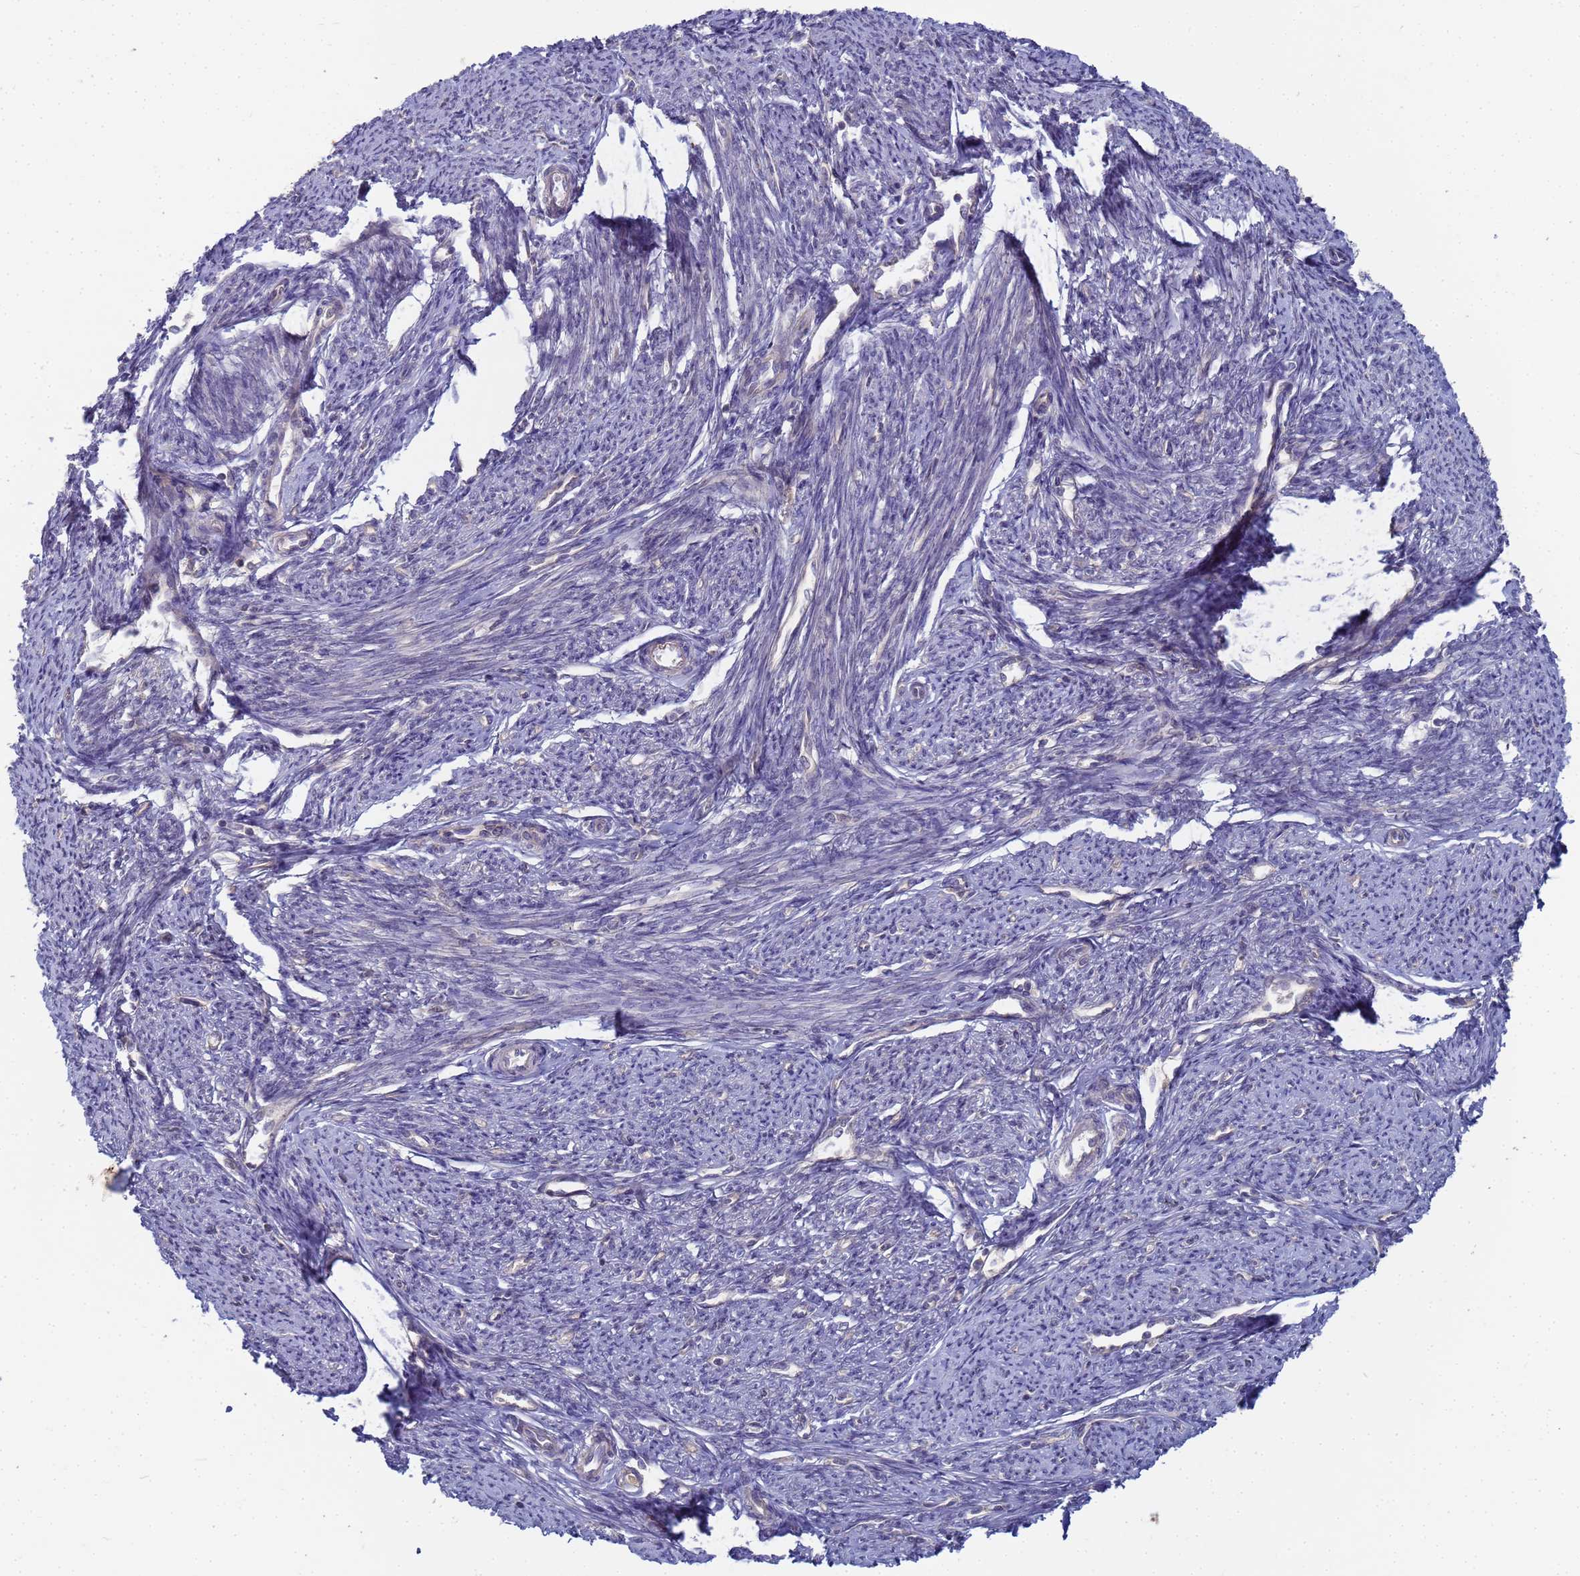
{"staining": {"intensity": "negative", "quantity": "none", "location": "none"}, "tissue": "smooth muscle", "cell_type": "Smooth muscle cells", "image_type": "normal", "snomed": [{"axis": "morphology", "description": "Normal tissue, NOS"}, {"axis": "topography", "description": "Smooth muscle"}, {"axis": "topography", "description": "Uterus"}], "caption": "Human smooth muscle stained for a protein using immunohistochemistry shows no positivity in smooth muscle cells.", "gene": "SHARPIN", "patient": {"sex": "female", "age": 59}}